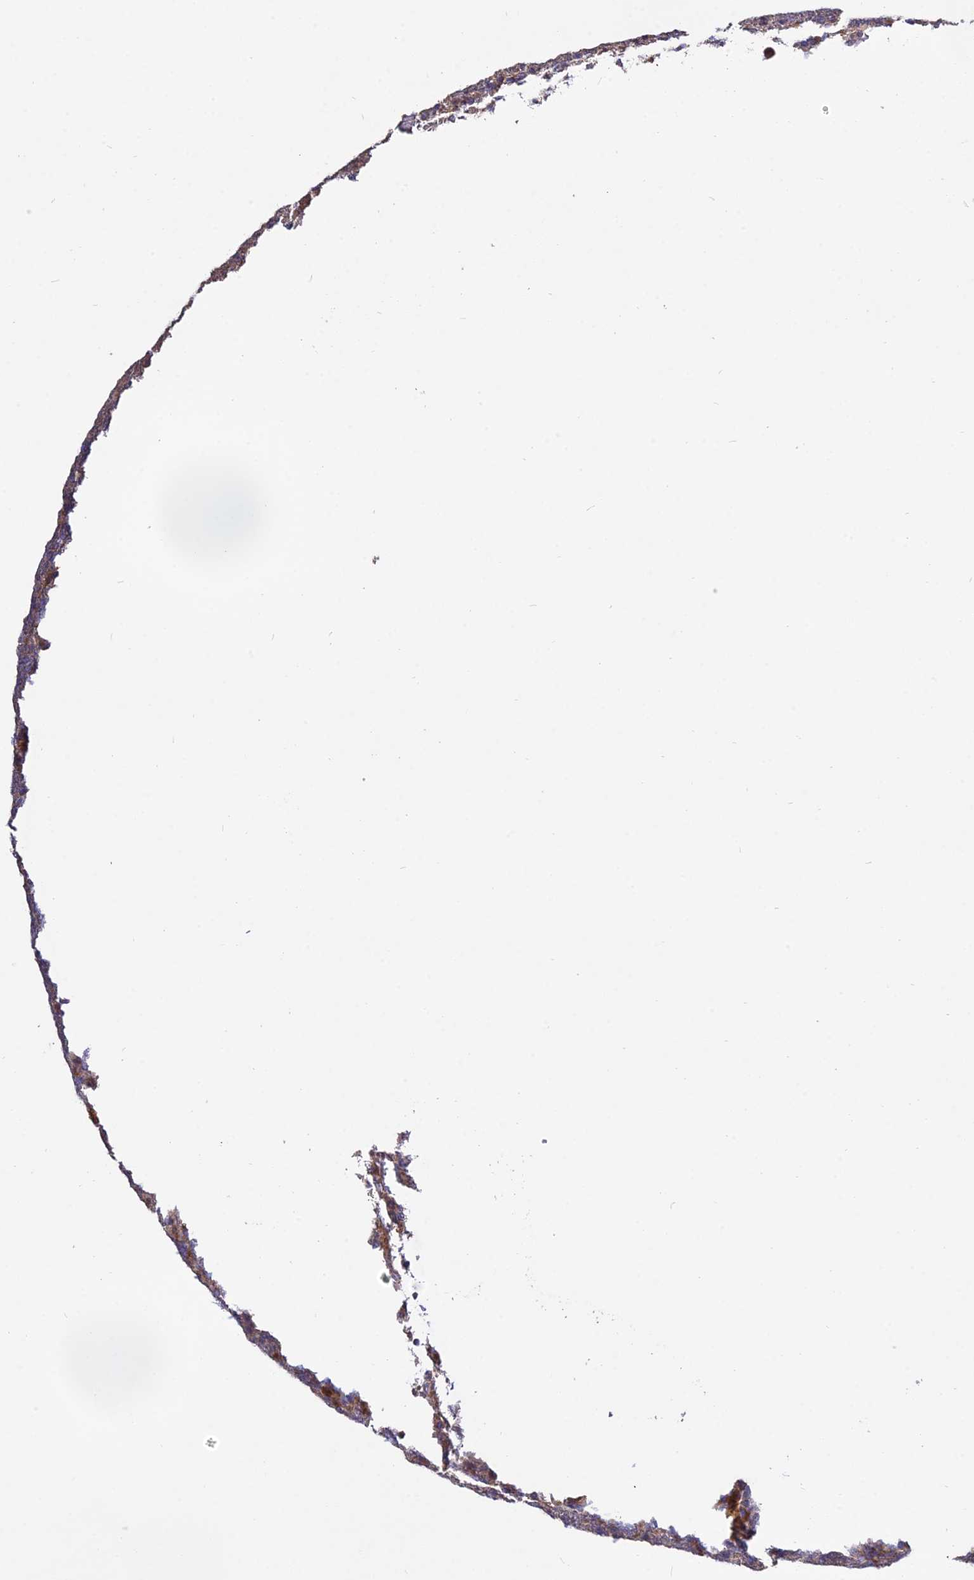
{"staining": {"intensity": "strong", "quantity": "25%-75%", "location": "cytoplasmic/membranous"}, "tissue": "lymph node", "cell_type": "Non-germinal center cells", "image_type": "normal", "snomed": [{"axis": "morphology", "description": "Normal tissue, NOS"}, {"axis": "topography", "description": "Lymph node"}], "caption": "Immunohistochemical staining of normal lymph node exhibits 25%-75% levels of strong cytoplasmic/membranous protein positivity in approximately 25%-75% of non-germinal center cells.", "gene": "ROCK1", "patient": {"sex": "female", "age": 70}}